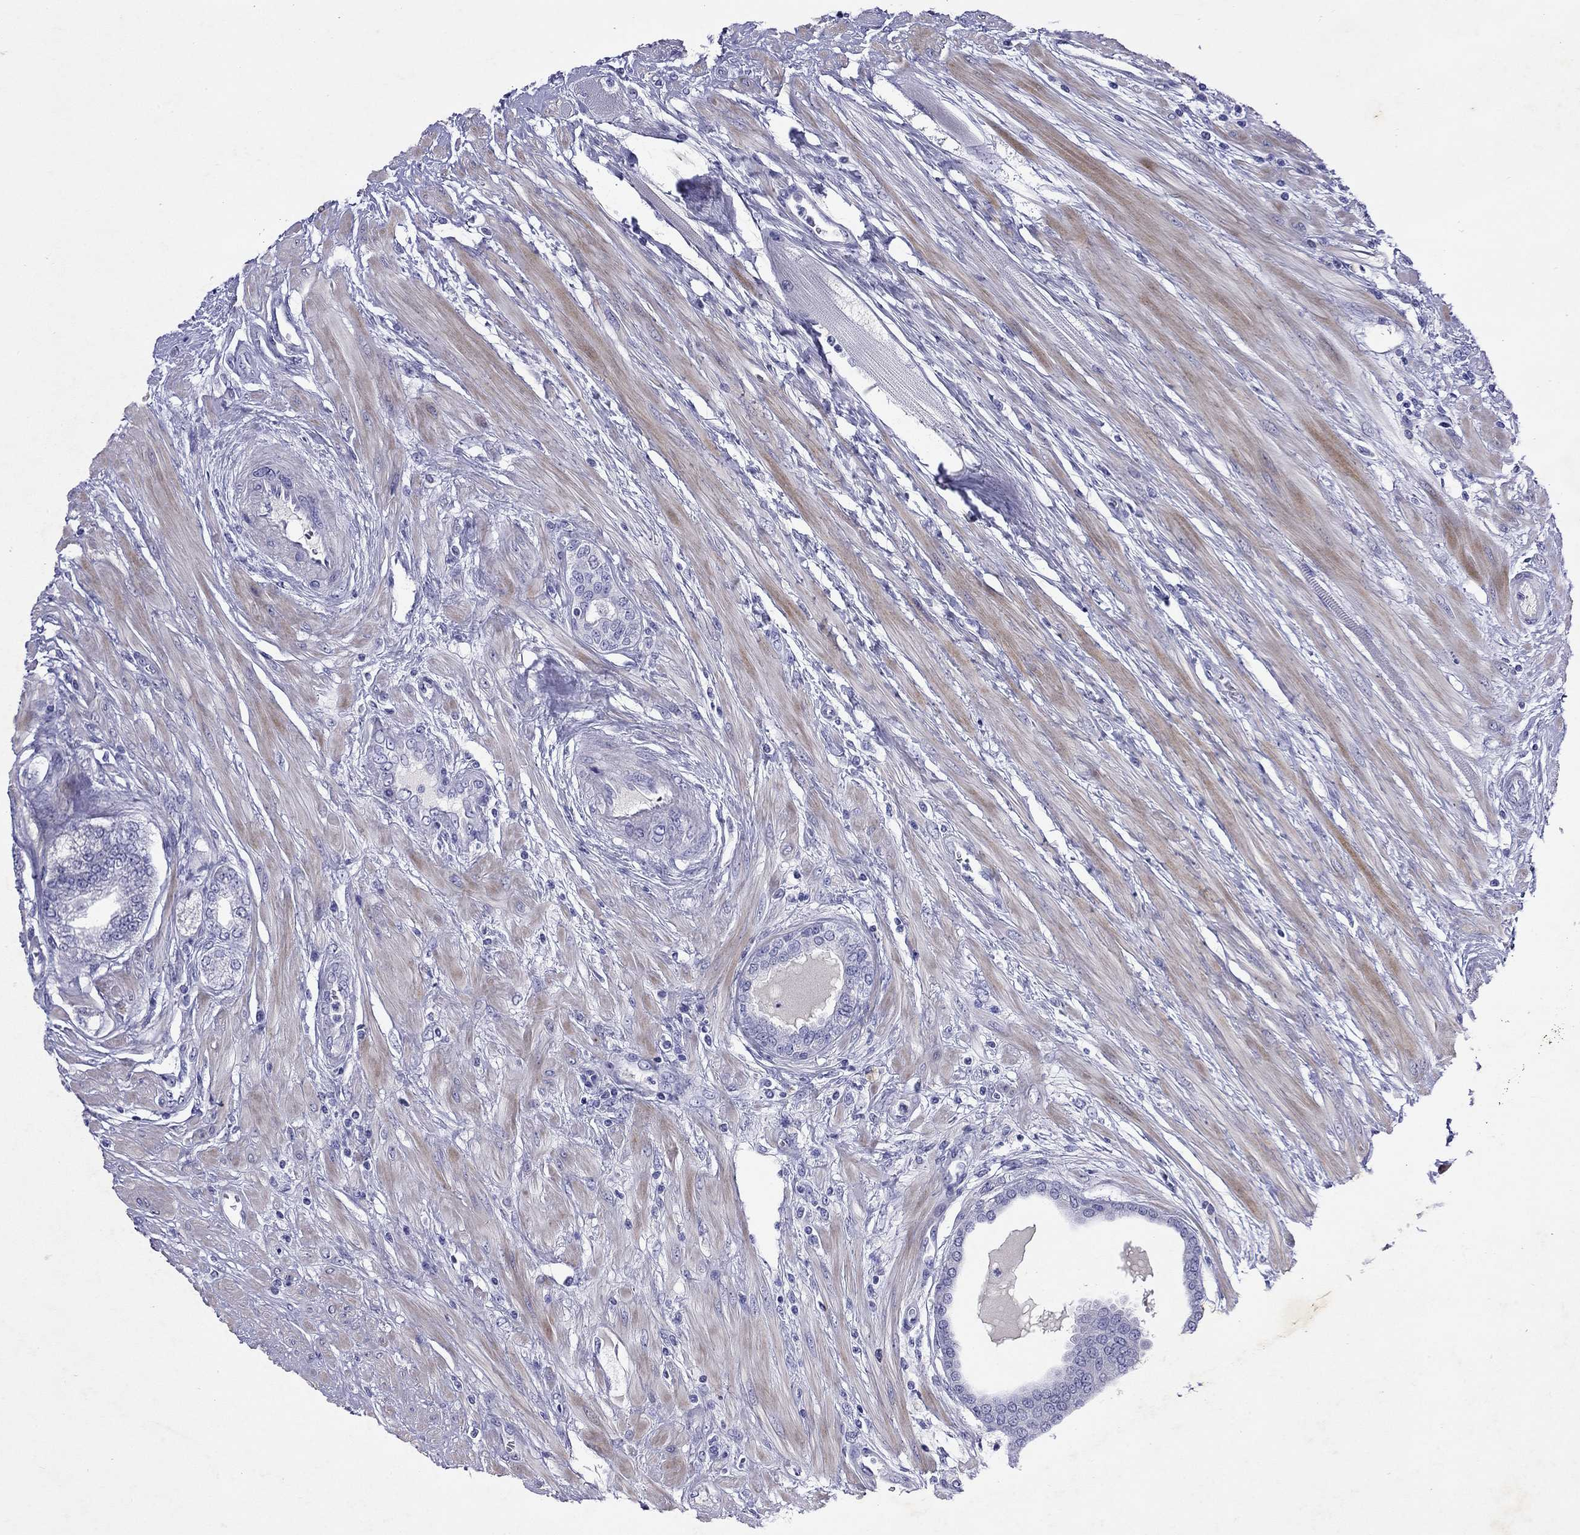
{"staining": {"intensity": "negative", "quantity": "none", "location": "none"}, "tissue": "prostate cancer", "cell_type": "Tumor cells", "image_type": "cancer", "snomed": [{"axis": "morphology", "description": "Adenocarcinoma, Low grade"}, {"axis": "topography", "description": "Prostate"}], "caption": "Tumor cells are negative for protein expression in human prostate low-grade adenocarcinoma. (DAB (3,3'-diaminobenzidine) immunohistochemistry (IHC) visualized using brightfield microscopy, high magnification).", "gene": "GNAT3", "patient": {"sex": "male", "age": 55}}